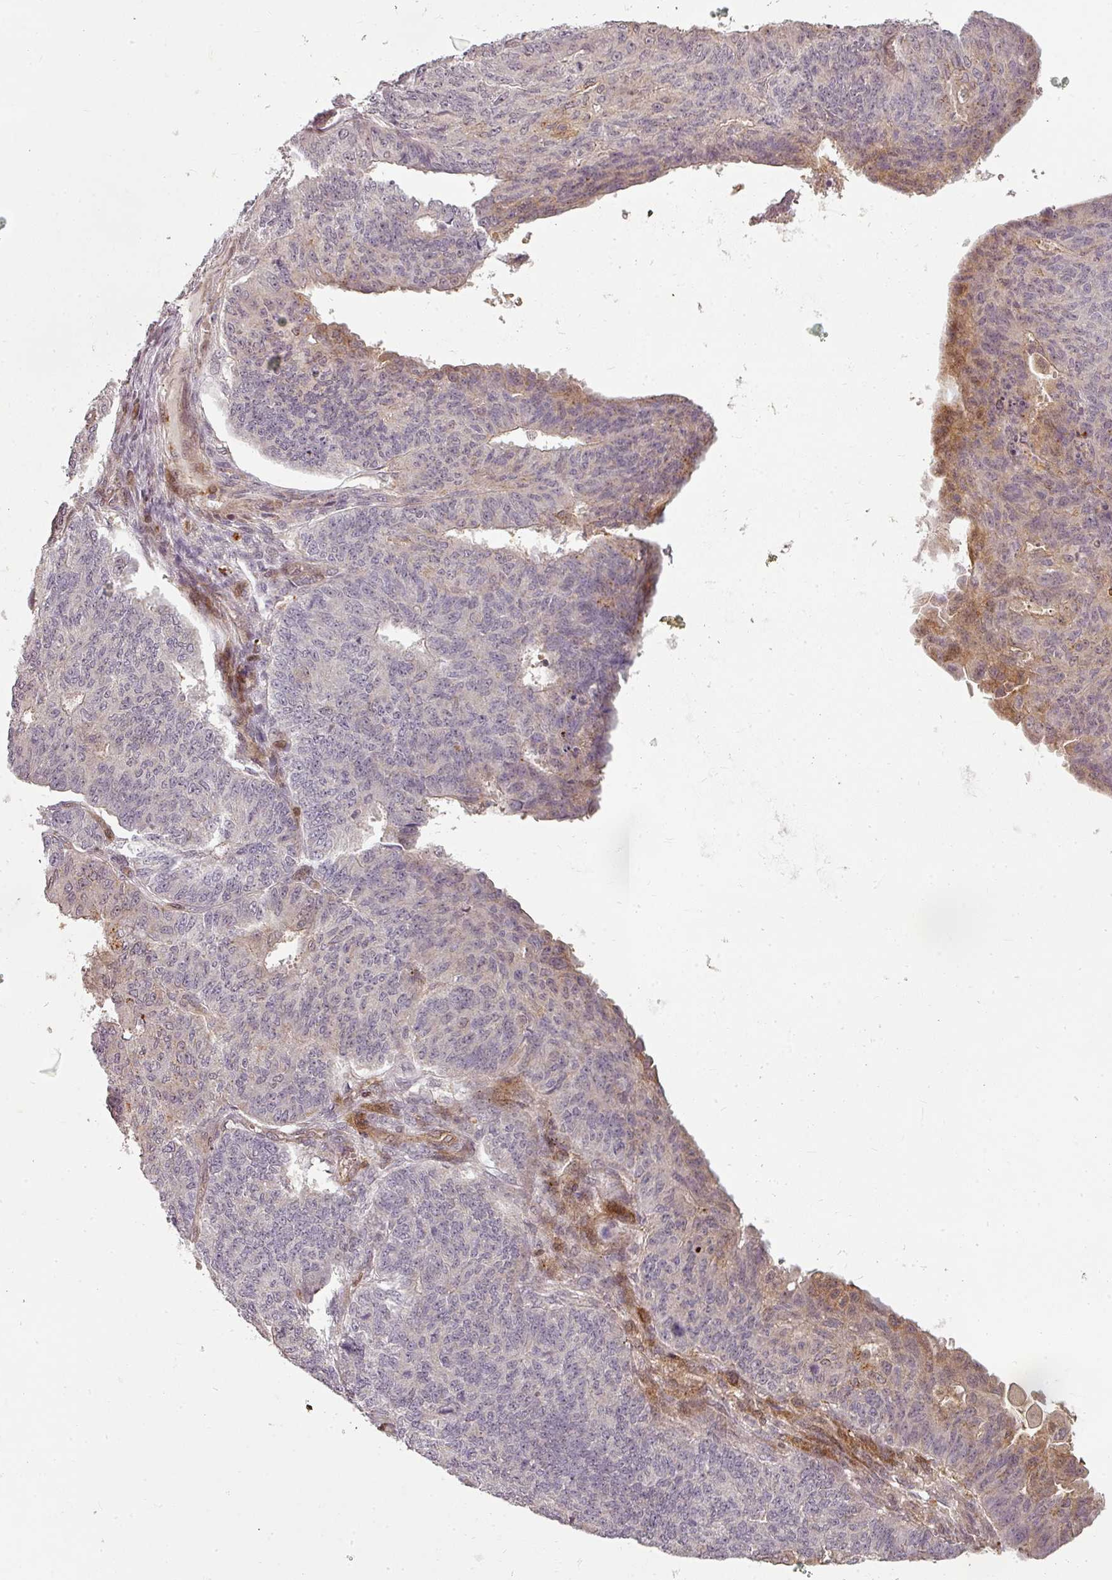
{"staining": {"intensity": "moderate", "quantity": "<25%", "location": "cytoplasmic/membranous"}, "tissue": "endometrial cancer", "cell_type": "Tumor cells", "image_type": "cancer", "snomed": [{"axis": "morphology", "description": "Adenocarcinoma, NOS"}, {"axis": "topography", "description": "Endometrium"}], "caption": "Immunohistochemistry histopathology image of human endometrial cancer (adenocarcinoma) stained for a protein (brown), which reveals low levels of moderate cytoplasmic/membranous expression in approximately <25% of tumor cells.", "gene": "CLIC1", "patient": {"sex": "female", "age": 32}}